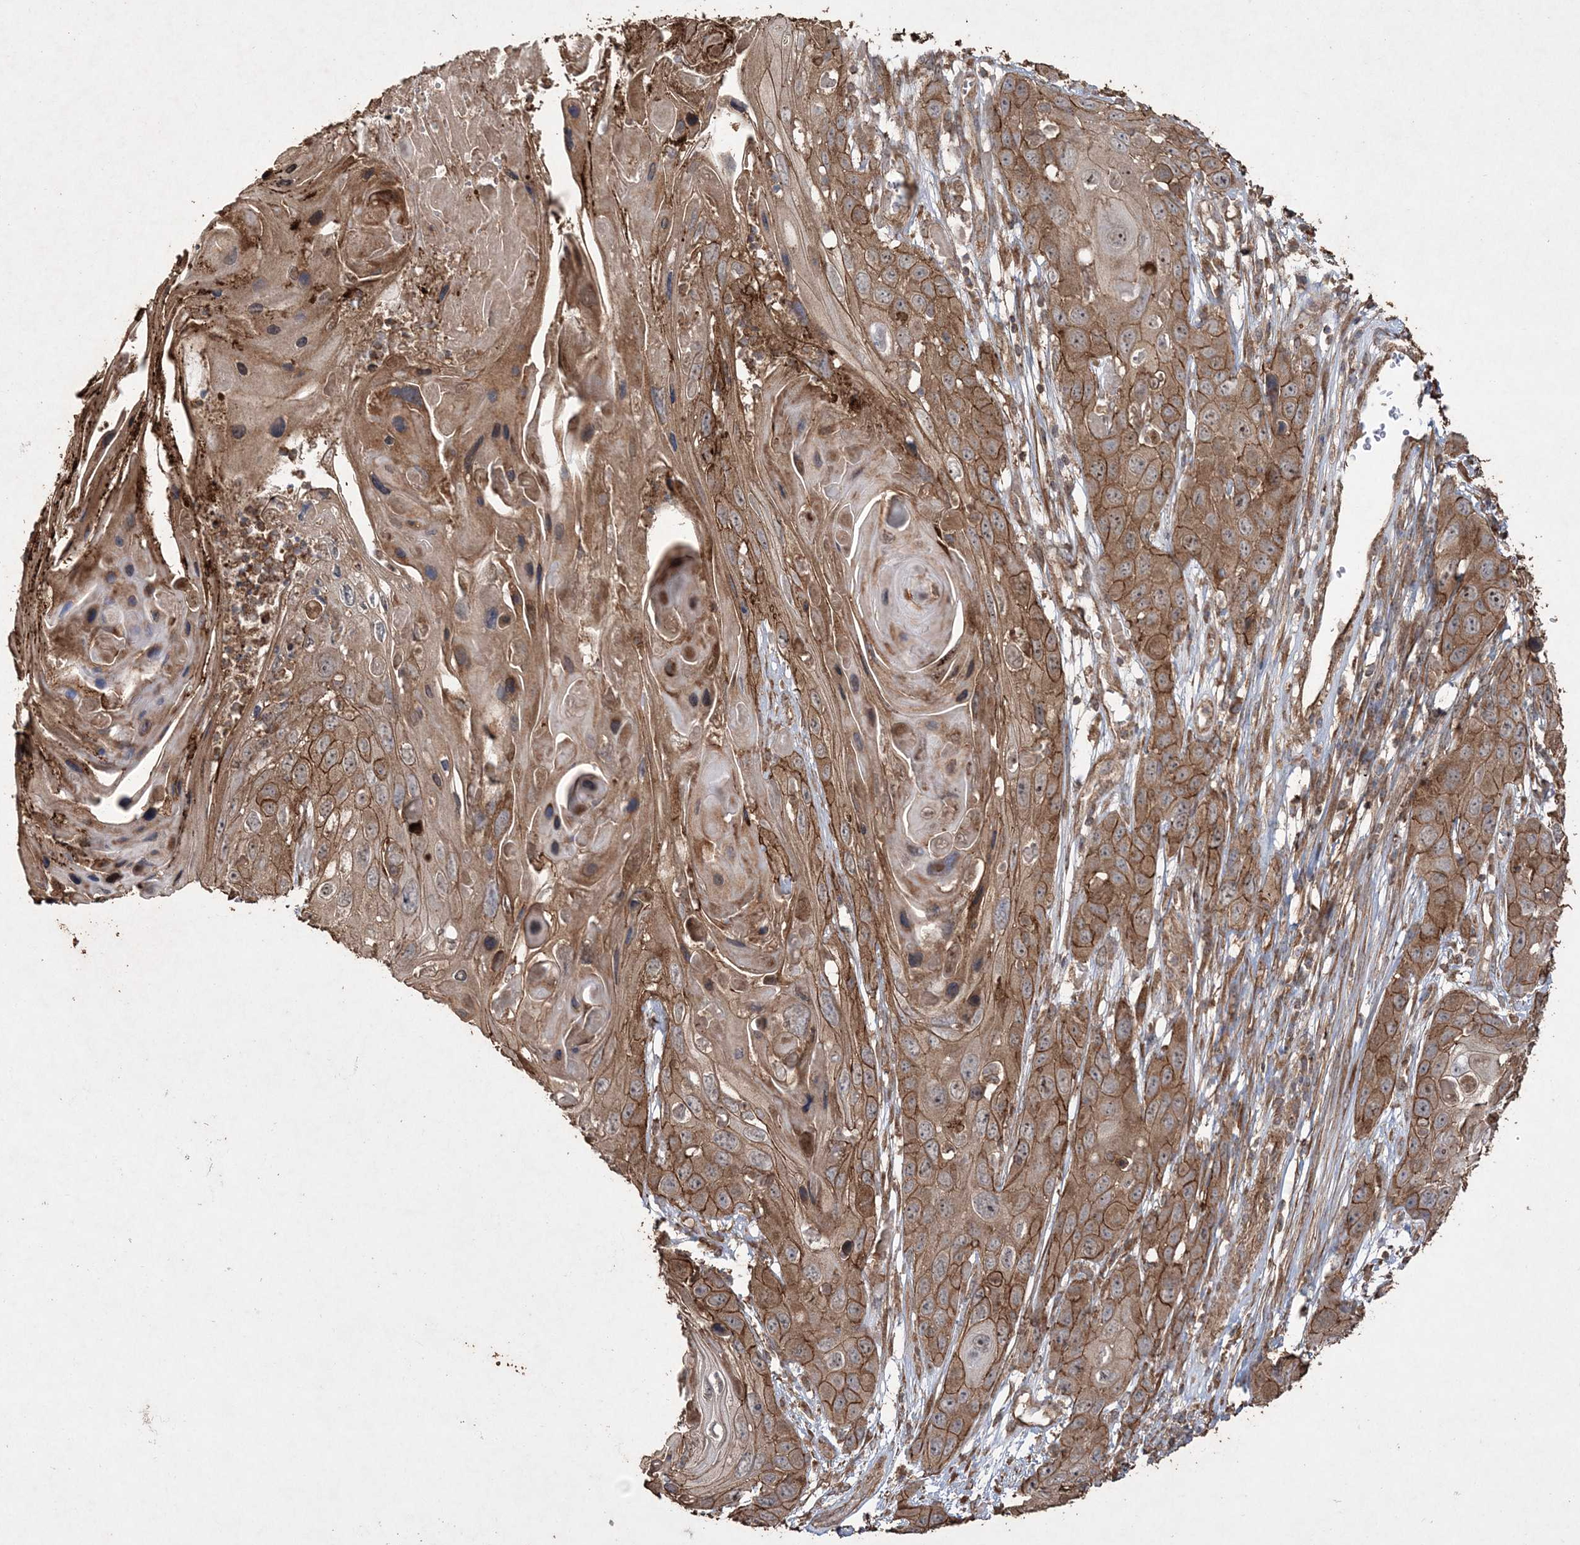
{"staining": {"intensity": "moderate", "quantity": ">75%", "location": "cytoplasmic/membranous"}, "tissue": "skin cancer", "cell_type": "Tumor cells", "image_type": "cancer", "snomed": [{"axis": "morphology", "description": "Squamous cell carcinoma, NOS"}, {"axis": "topography", "description": "Skin"}], "caption": "About >75% of tumor cells in human skin cancer (squamous cell carcinoma) reveal moderate cytoplasmic/membranous protein positivity as visualized by brown immunohistochemical staining.", "gene": "TTC7A", "patient": {"sex": "male", "age": 55}}